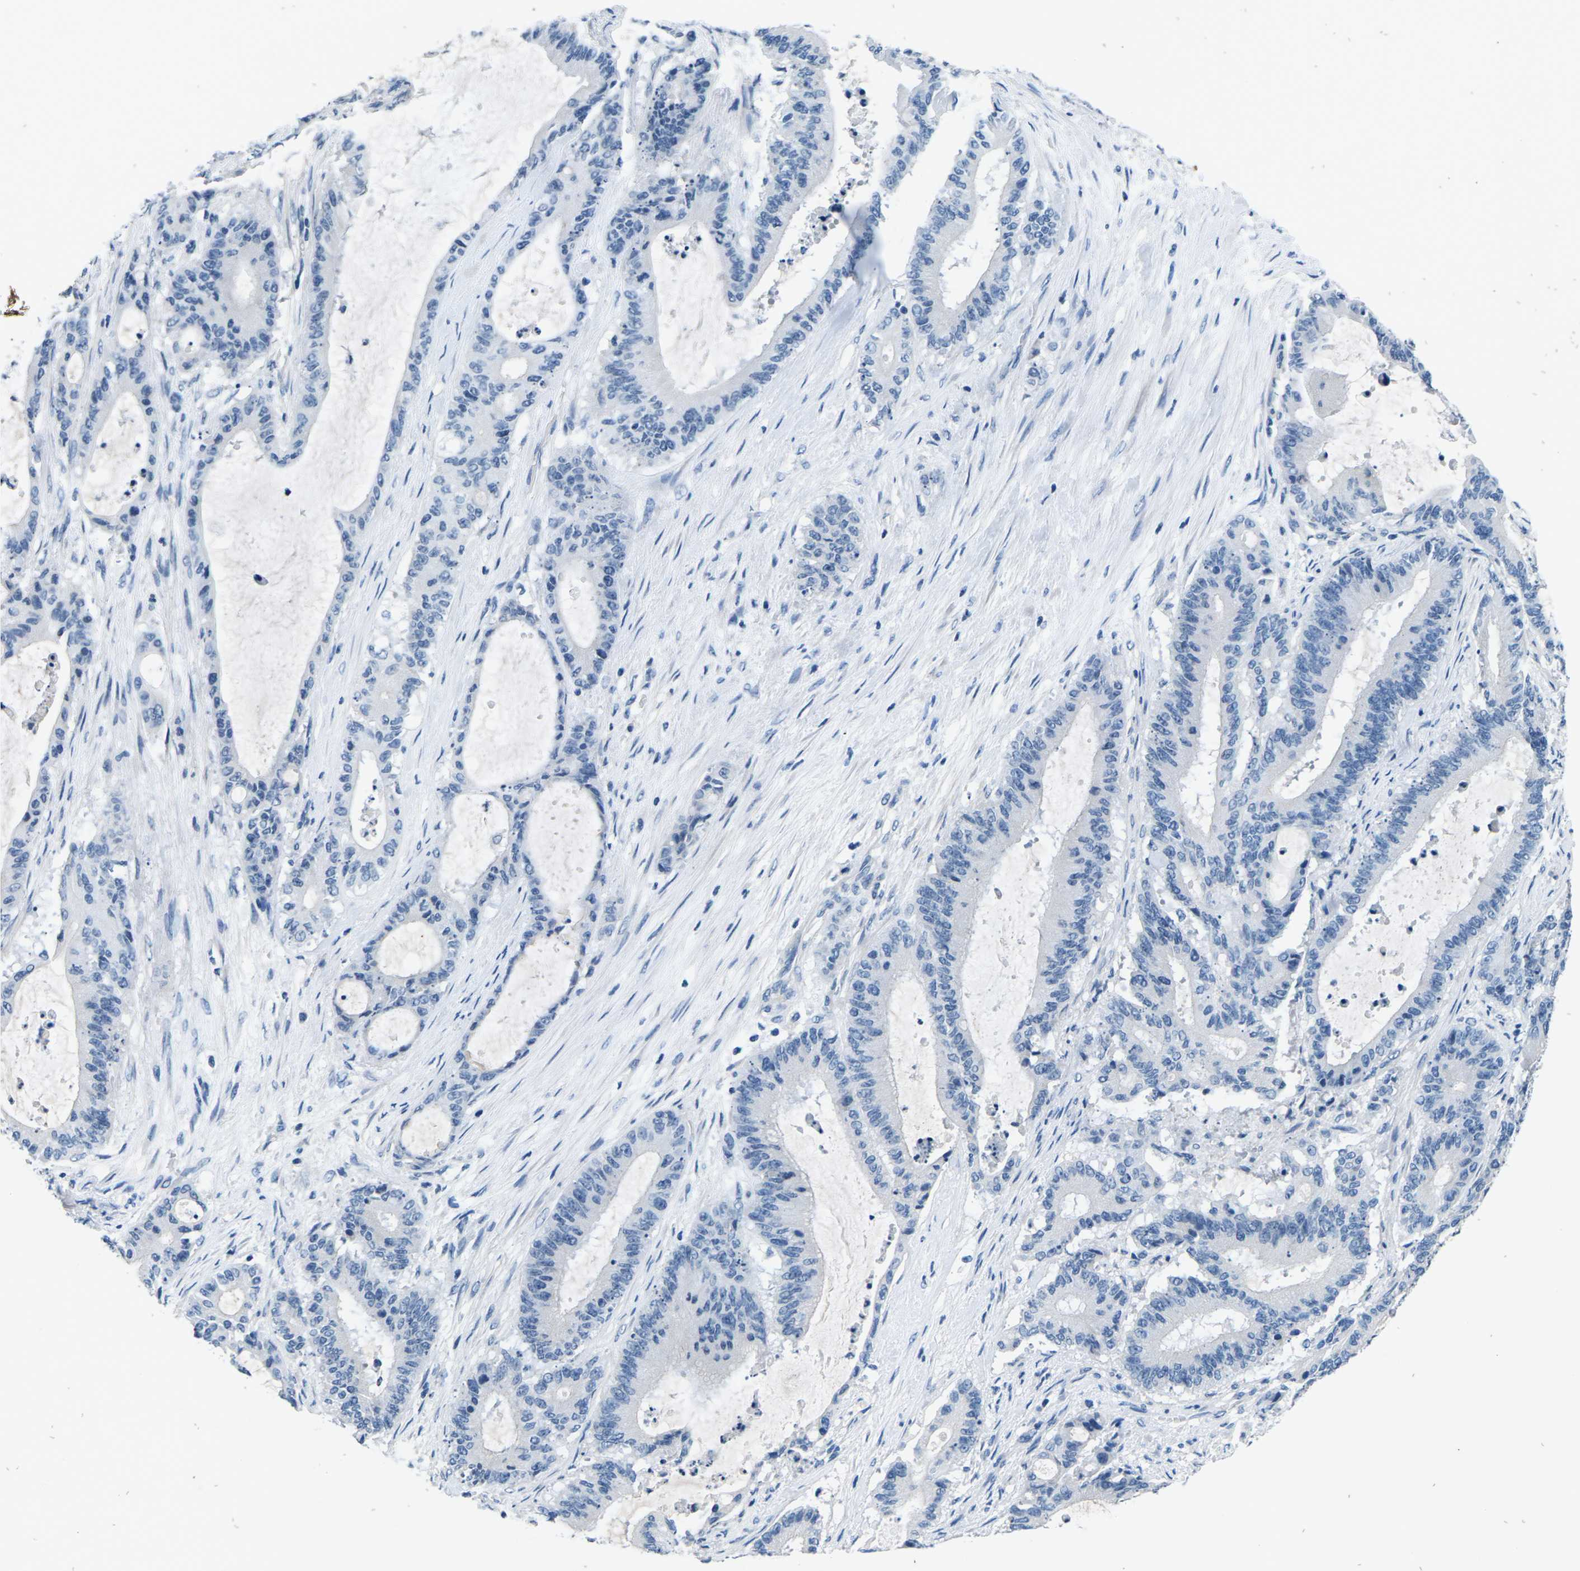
{"staining": {"intensity": "negative", "quantity": "none", "location": "none"}, "tissue": "liver cancer", "cell_type": "Tumor cells", "image_type": "cancer", "snomed": [{"axis": "morphology", "description": "Cholangiocarcinoma"}, {"axis": "topography", "description": "Liver"}], "caption": "The histopathology image shows no significant staining in tumor cells of cholangiocarcinoma (liver).", "gene": "UMOD", "patient": {"sex": "female", "age": 73}}